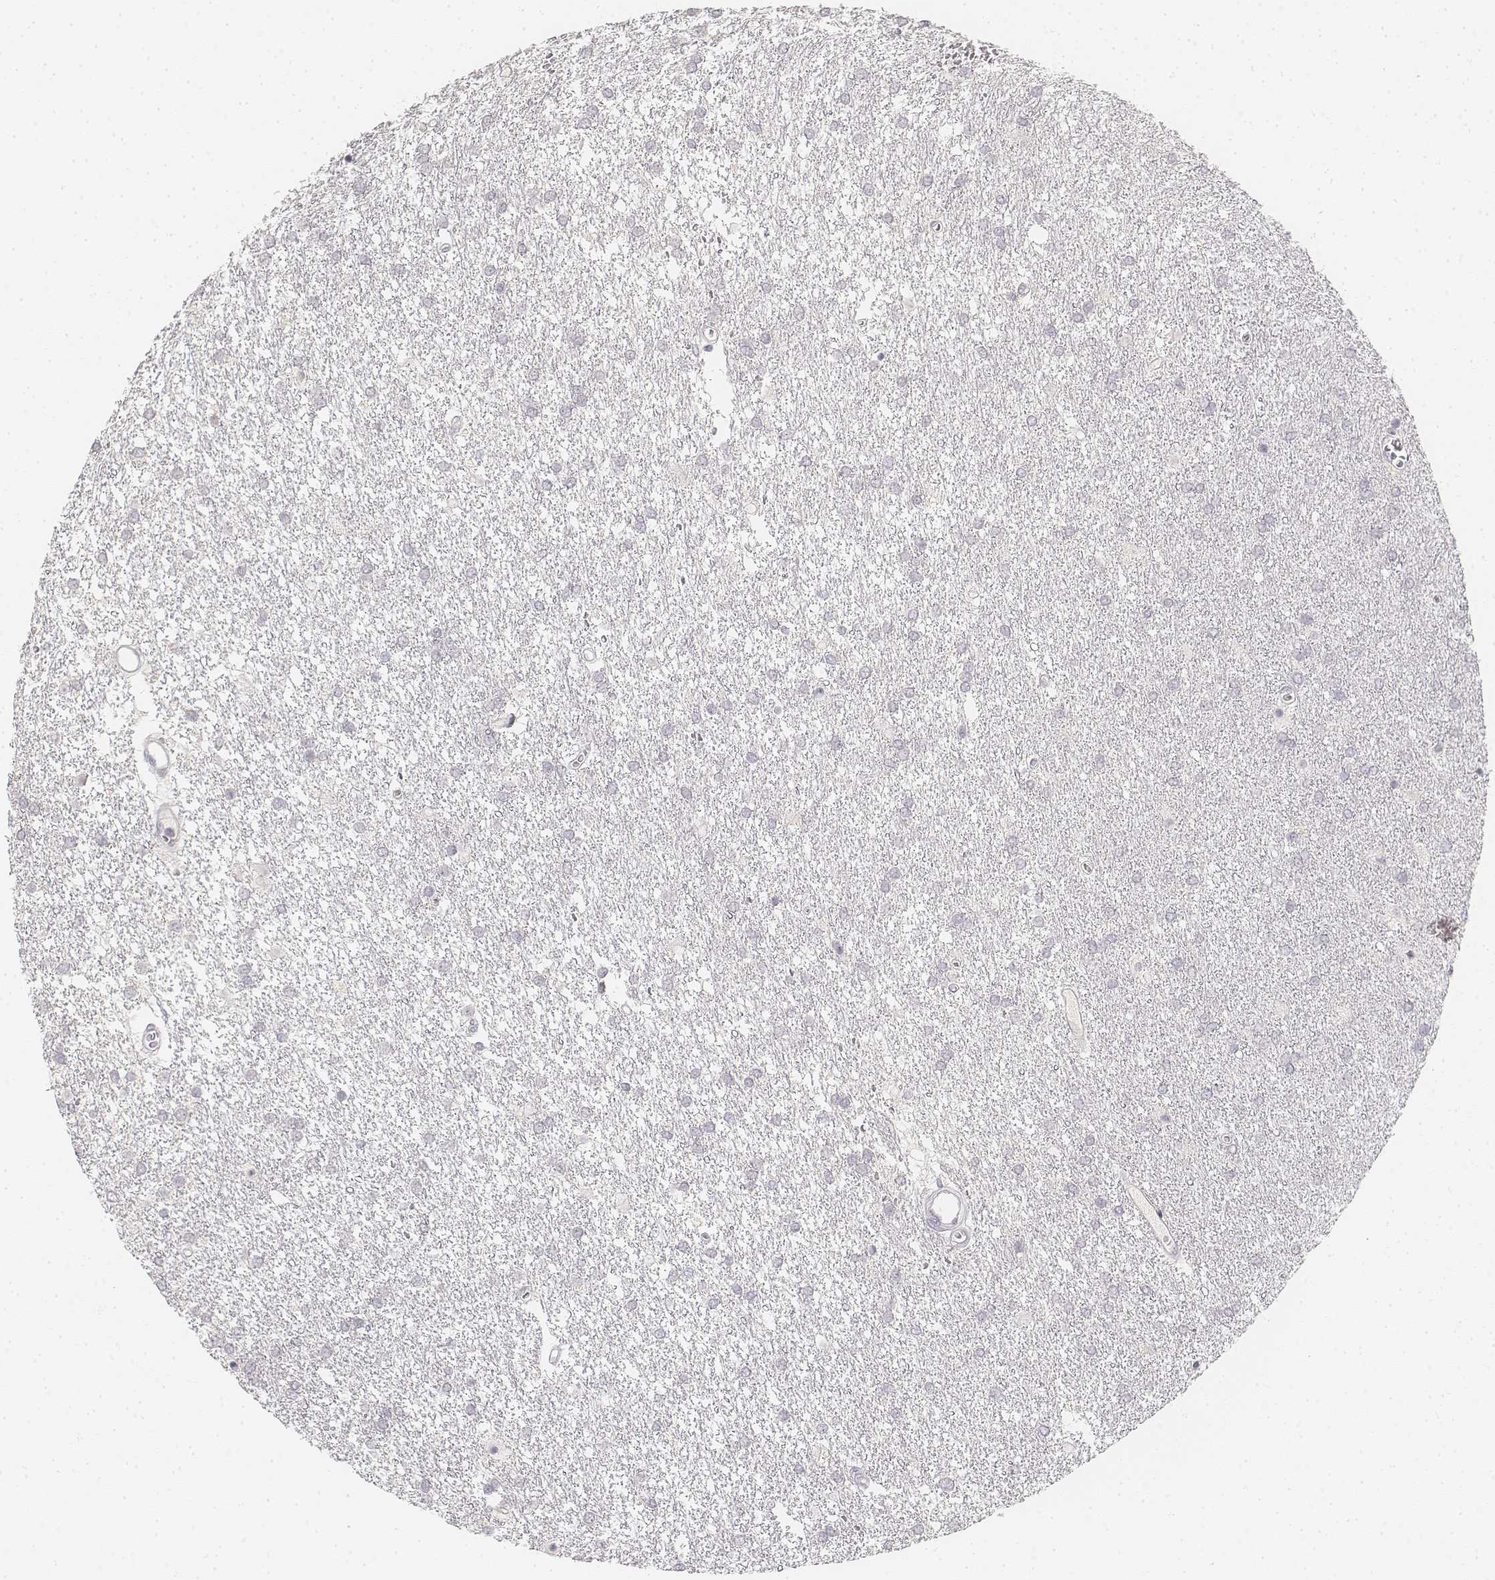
{"staining": {"intensity": "negative", "quantity": "none", "location": "none"}, "tissue": "glioma", "cell_type": "Tumor cells", "image_type": "cancer", "snomed": [{"axis": "morphology", "description": "Glioma, malignant, High grade"}, {"axis": "topography", "description": "Brain"}], "caption": "Tumor cells show no significant positivity in glioma.", "gene": "DSG4", "patient": {"sex": "female", "age": 61}}